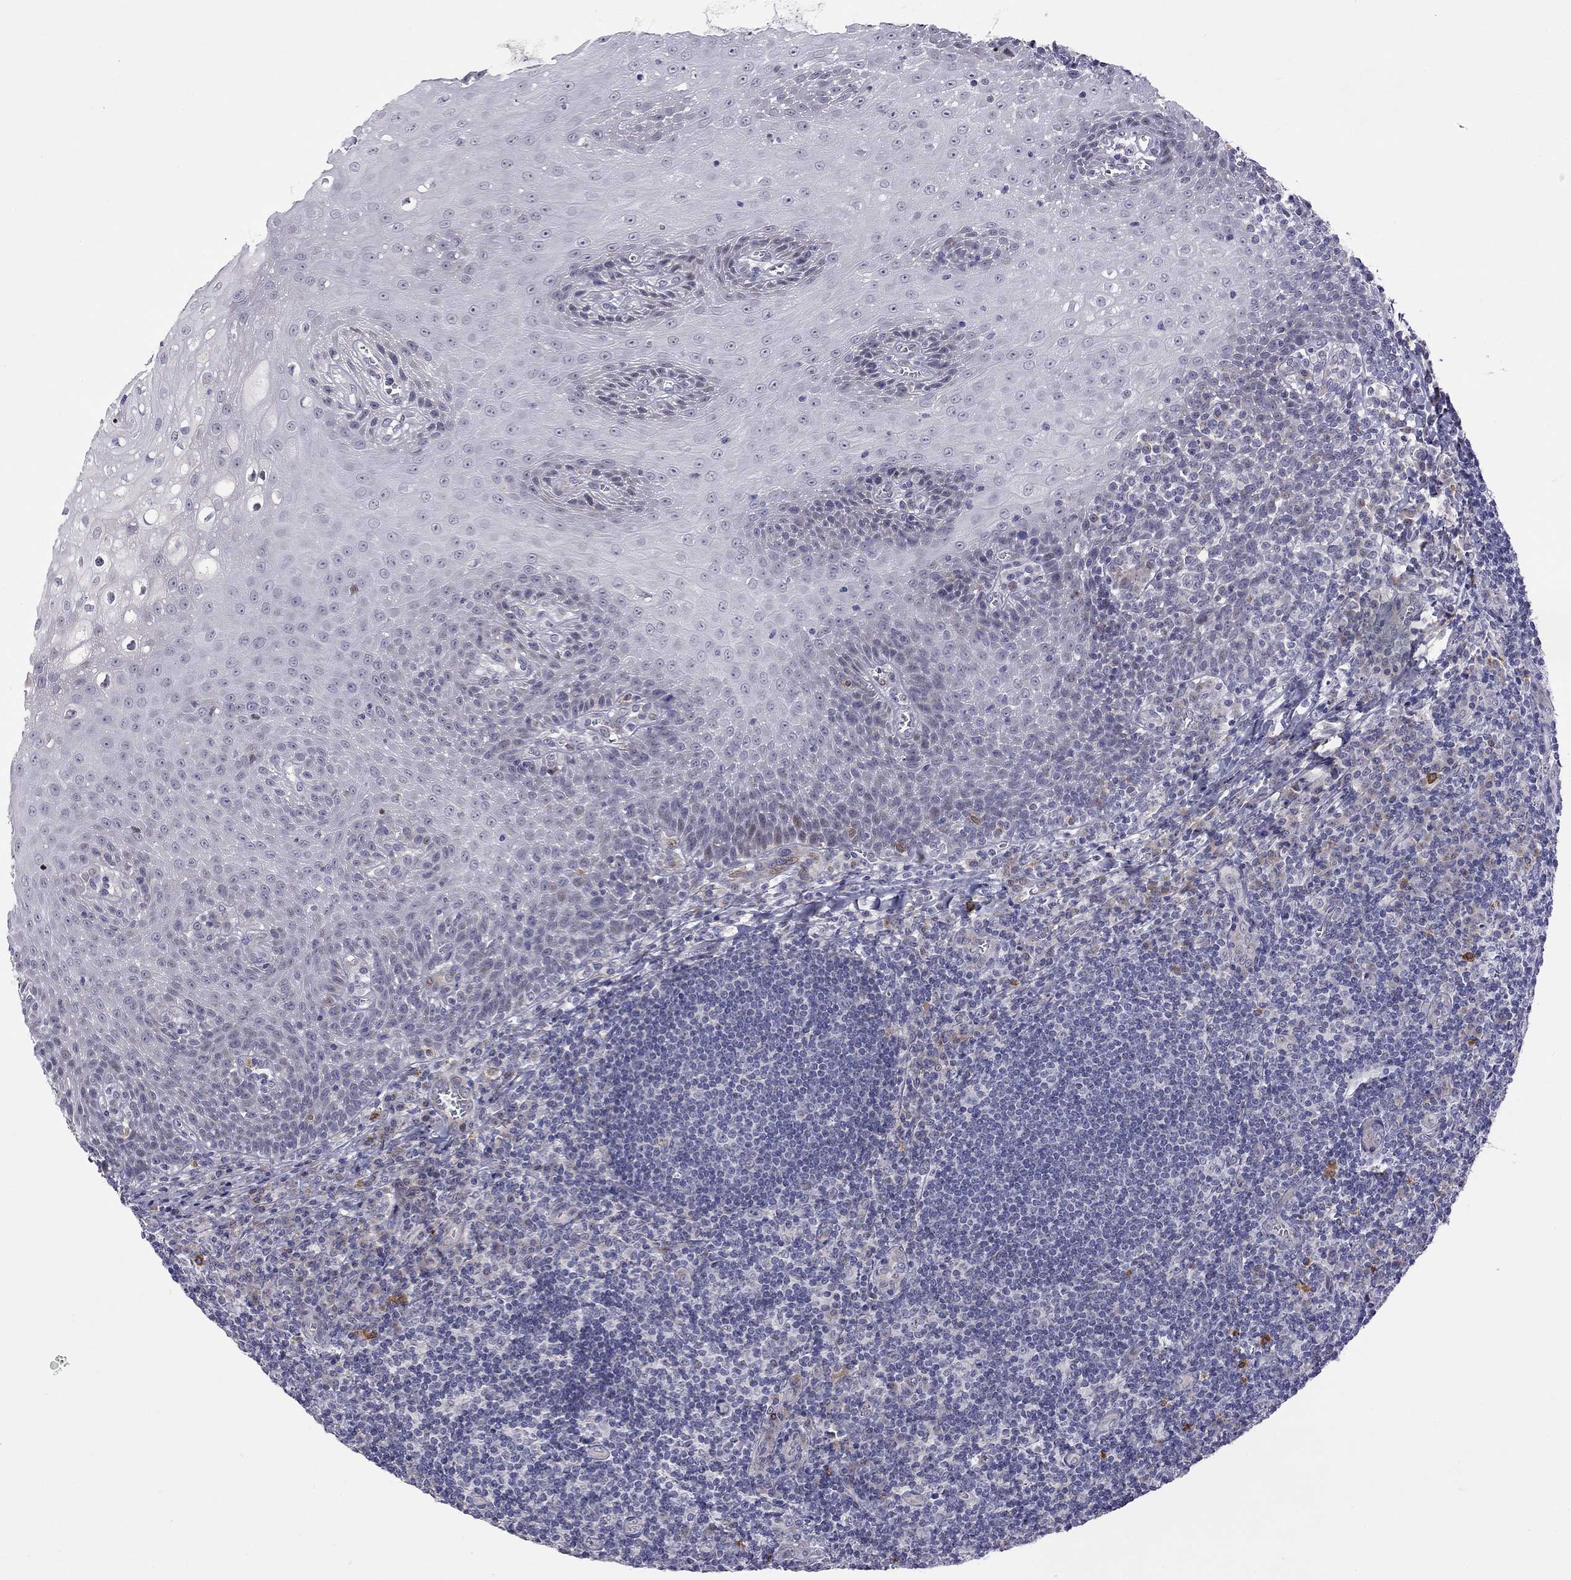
{"staining": {"intensity": "negative", "quantity": "none", "location": "none"}, "tissue": "tonsil", "cell_type": "Germinal center cells", "image_type": "normal", "snomed": [{"axis": "morphology", "description": "Normal tissue, NOS"}, {"axis": "topography", "description": "Tonsil"}], "caption": "Immunohistochemistry photomicrograph of unremarkable tonsil: tonsil stained with DAB (3,3'-diaminobenzidine) shows no significant protein positivity in germinal center cells.", "gene": "C8orf88", "patient": {"sex": "male", "age": 33}}